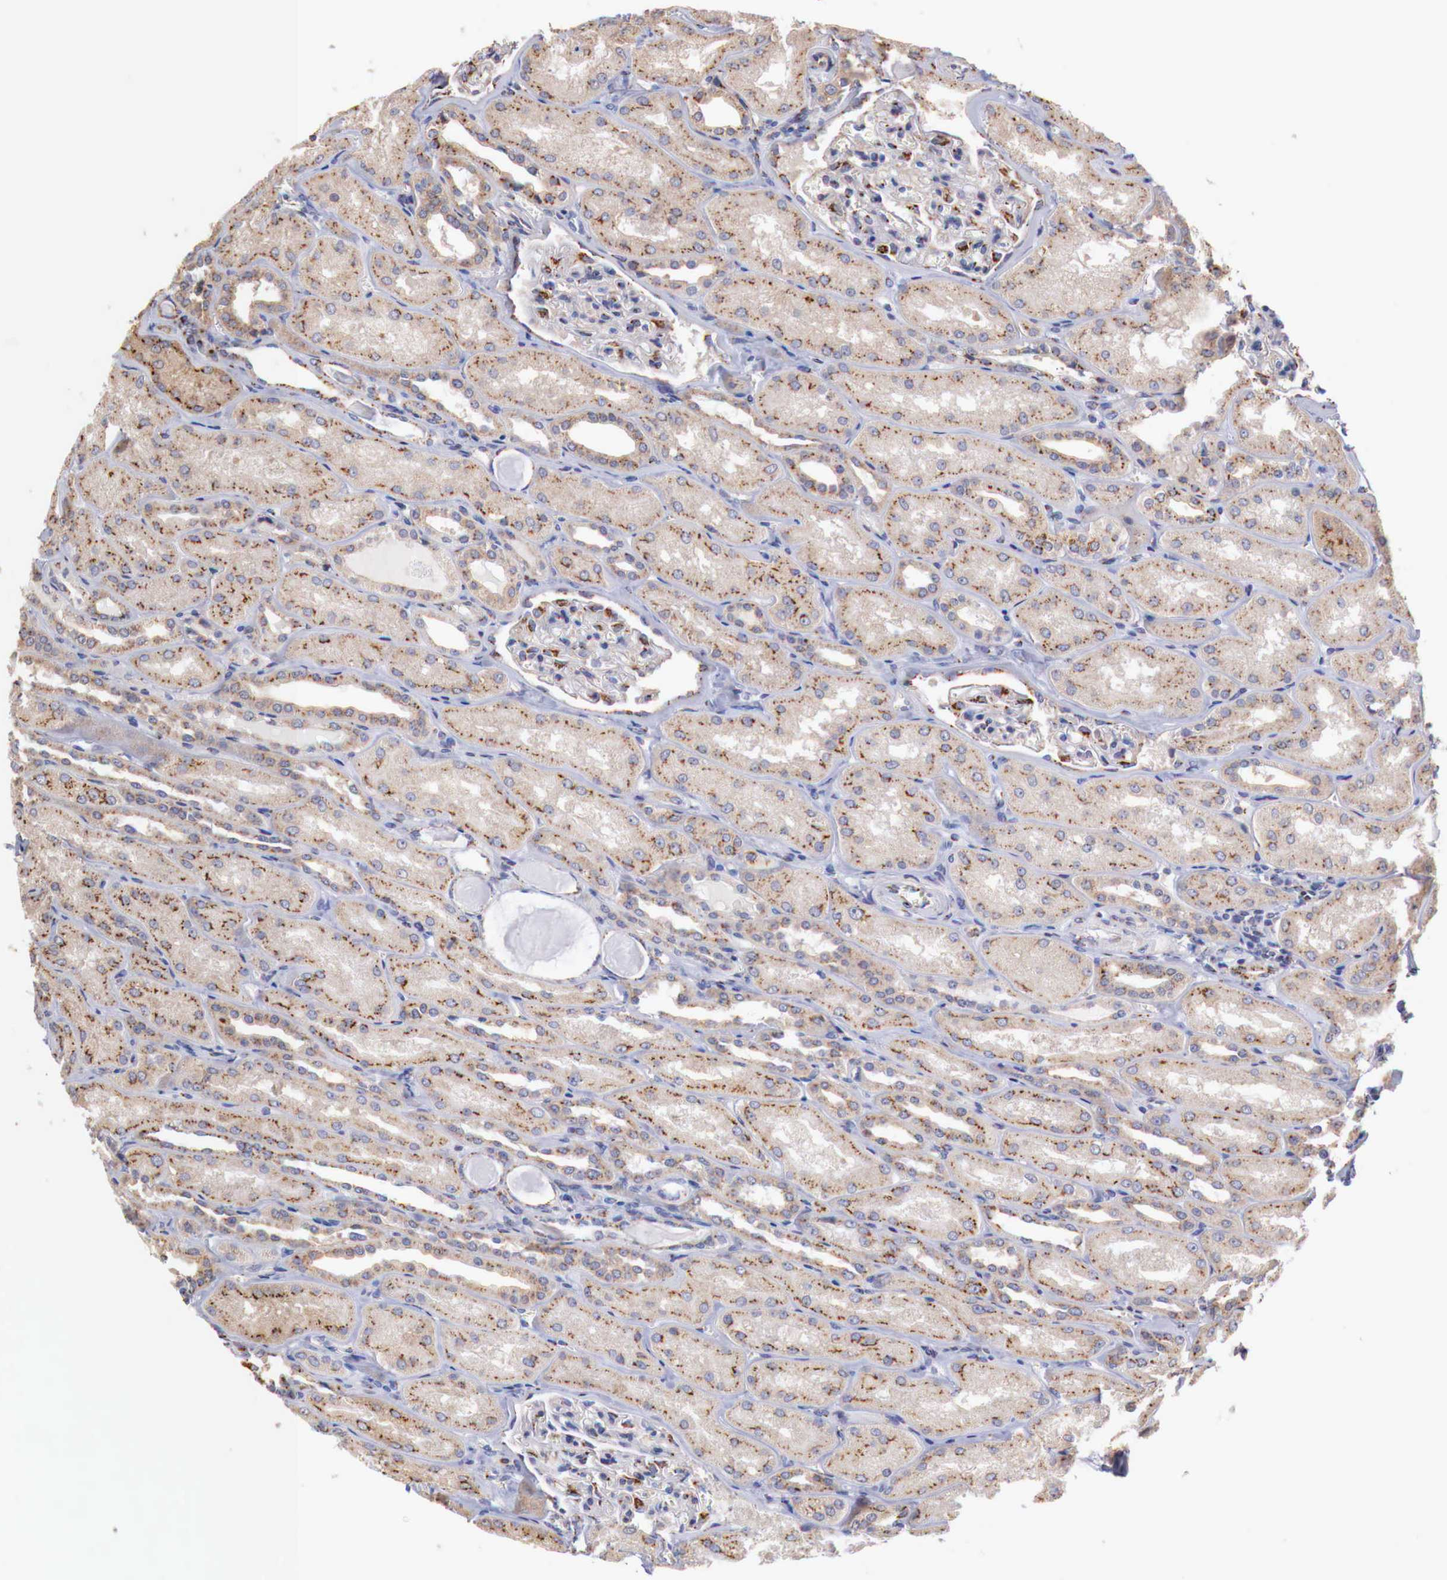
{"staining": {"intensity": "moderate", "quantity": "<25%", "location": "cytoplasmic/membranous"}, "tissue": "kidney", "cell_type": "Cells in glomeruli", "image_type": "normal", "snomed": [{"axis": "morphology", "description": "Normal tissue, NOS"}, {"axis": "topography", "description": "Kidney"}], "caption": "Immunohistochemistry (IHC) image of unremarkable kidney: human kidney stained using IHC demonstrates low levels of moderate protein expression localized specifically in the cytoplasmic/membranous of cells in glomeruli, appearing as a cytoplasmic/membranous brown color.", "gene": "SYAP1", "patient": {"sex": "male", "age": 61}}